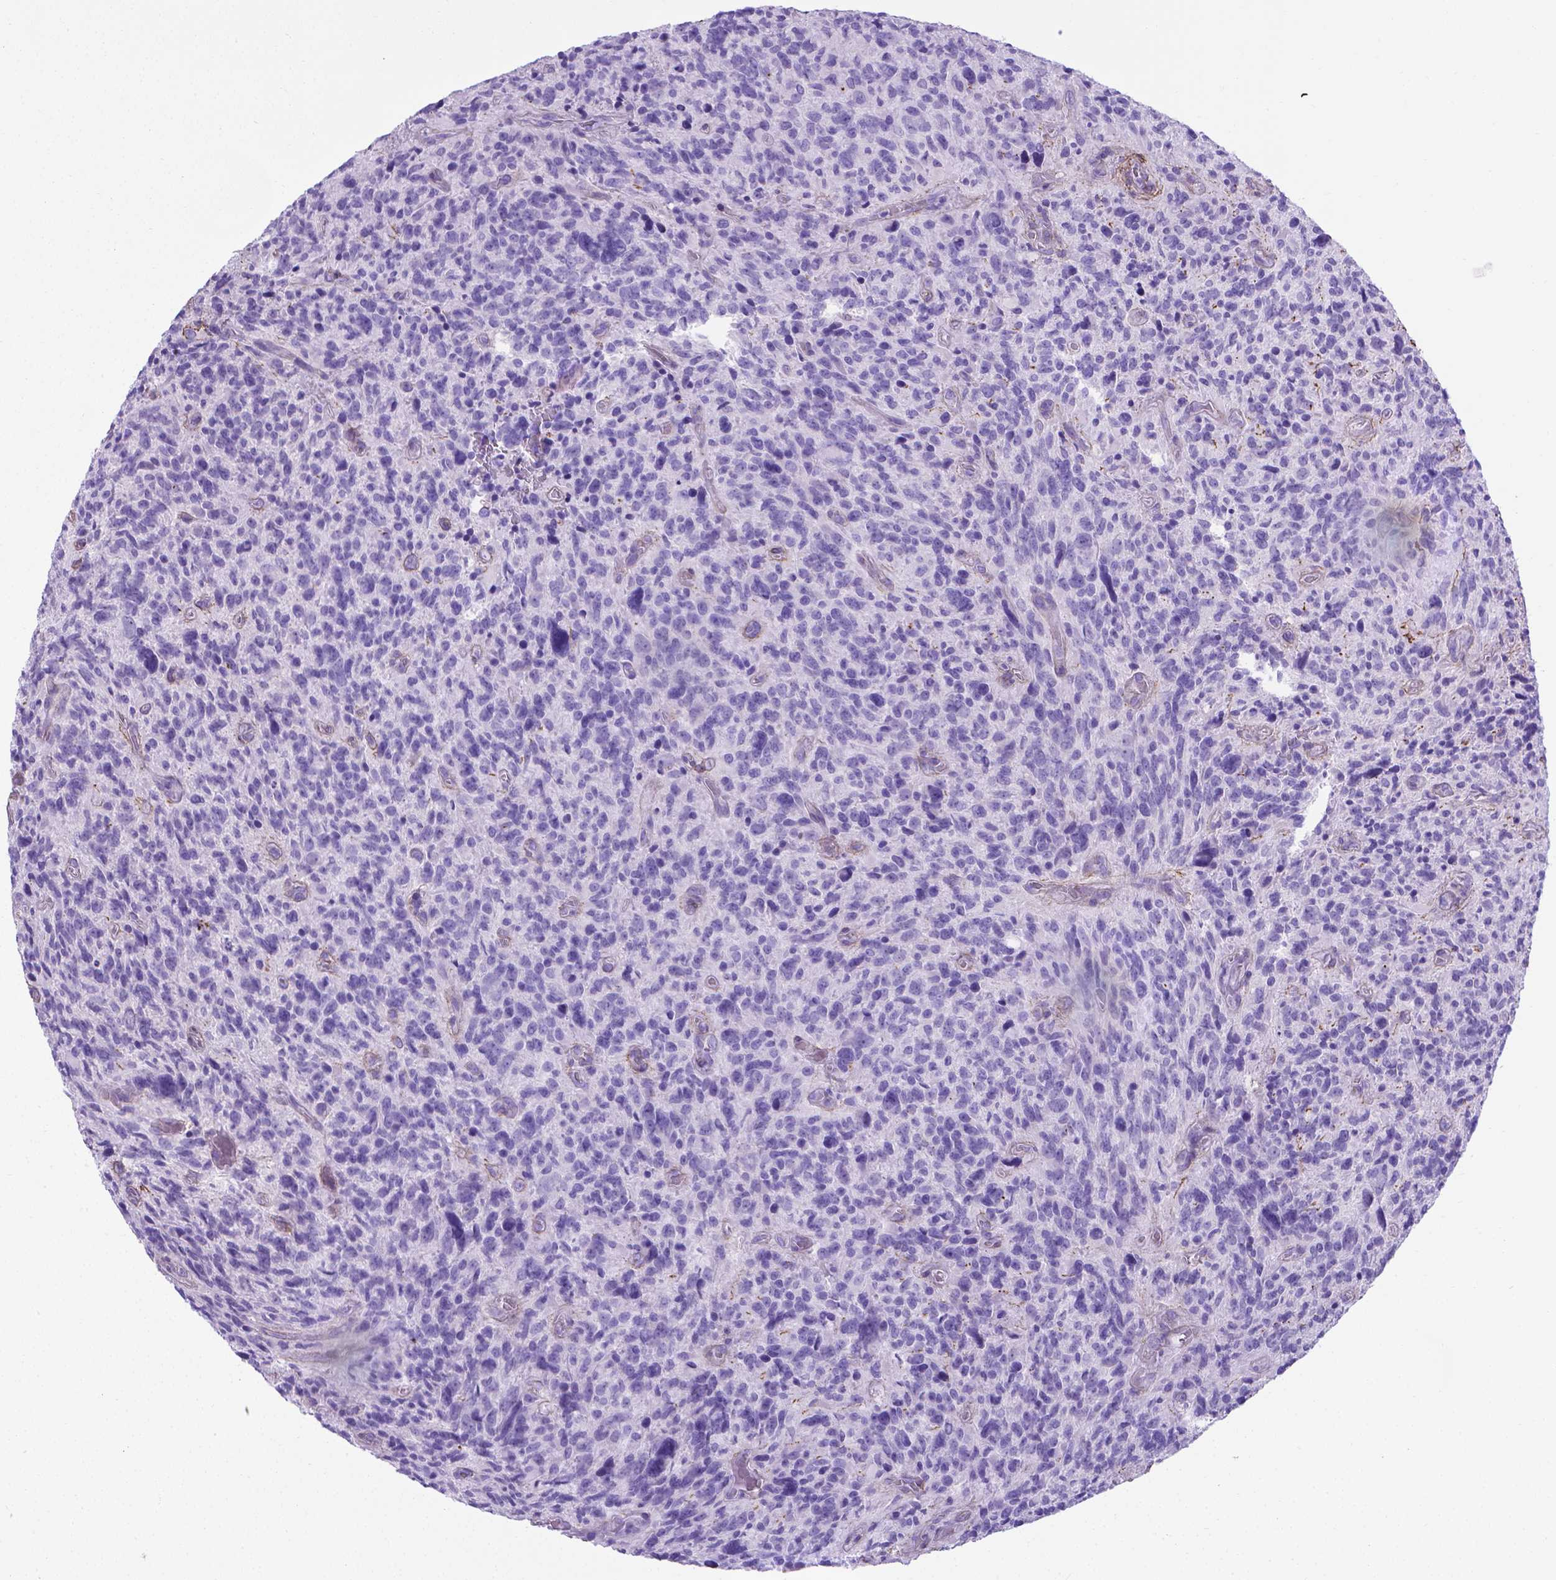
{"staining": {"intensity": "negative", "quantity": "none", "location": "none"}, "tissue": "glioma", "cell_type": "Tumor cells", "image_type": "cancer", "snomed": [{"axis": "morphology", "description": "Glioma, malignant, High grade"}, {"axis": "topography", "description": "Brain"}], "caption": "Tumor cells show no significant protein positivity in glioma.", "gene": "MFAP2", "patient": {"sex": "male", "age": 46}}